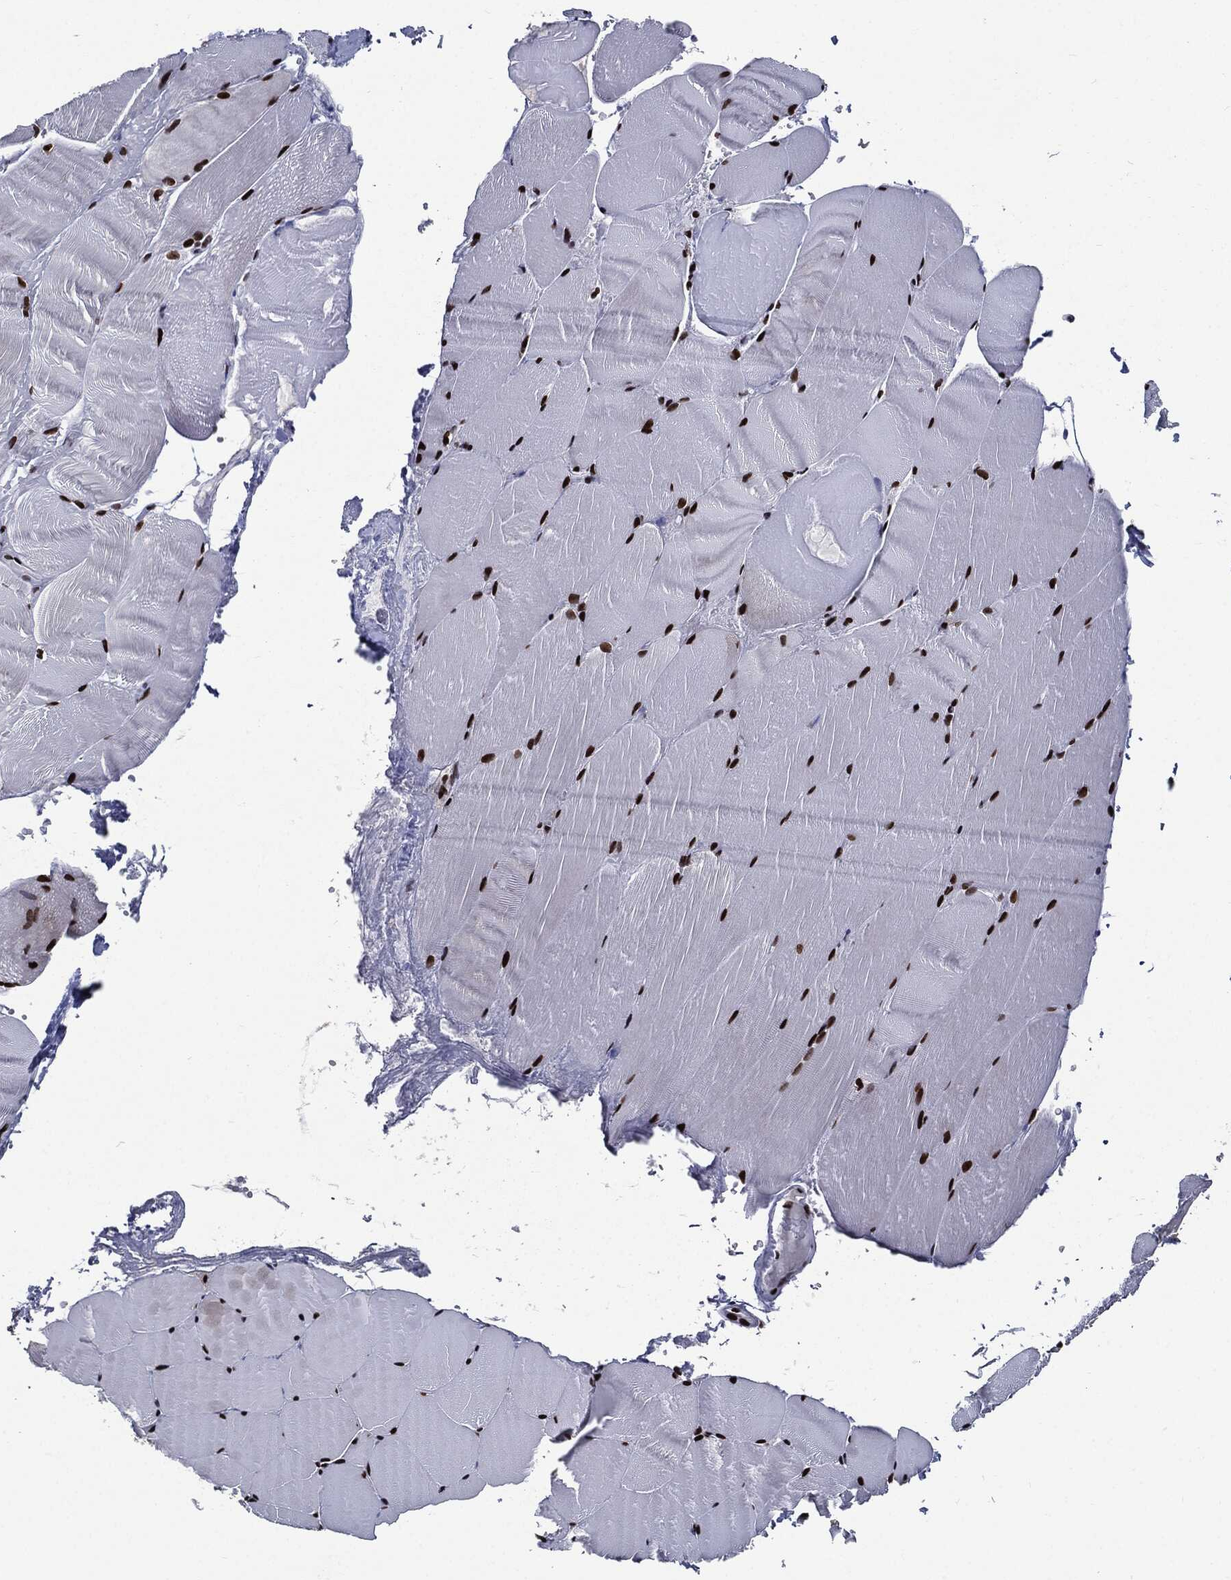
{"staining": {"intensity": "strong", "quantity": ">75%", "location": "nuclear"}, "tissue": "skeletal muscle", "cell_type": "Myocytes", "image_type": "normal", "snomed": [{"axis": "morphology", "description": "Normal tissue, NOS"}, {"axis": "topography", "description": "Skeletal muscle"}], "caption": "The micrograph exhibits immunohistochemical staining of benign skeletal muscle. There is strong nuclear staining is present in approximately >75% of myocytes.", "gene": "ZFP91", "patient": {"sex": "female", "age": 37}}